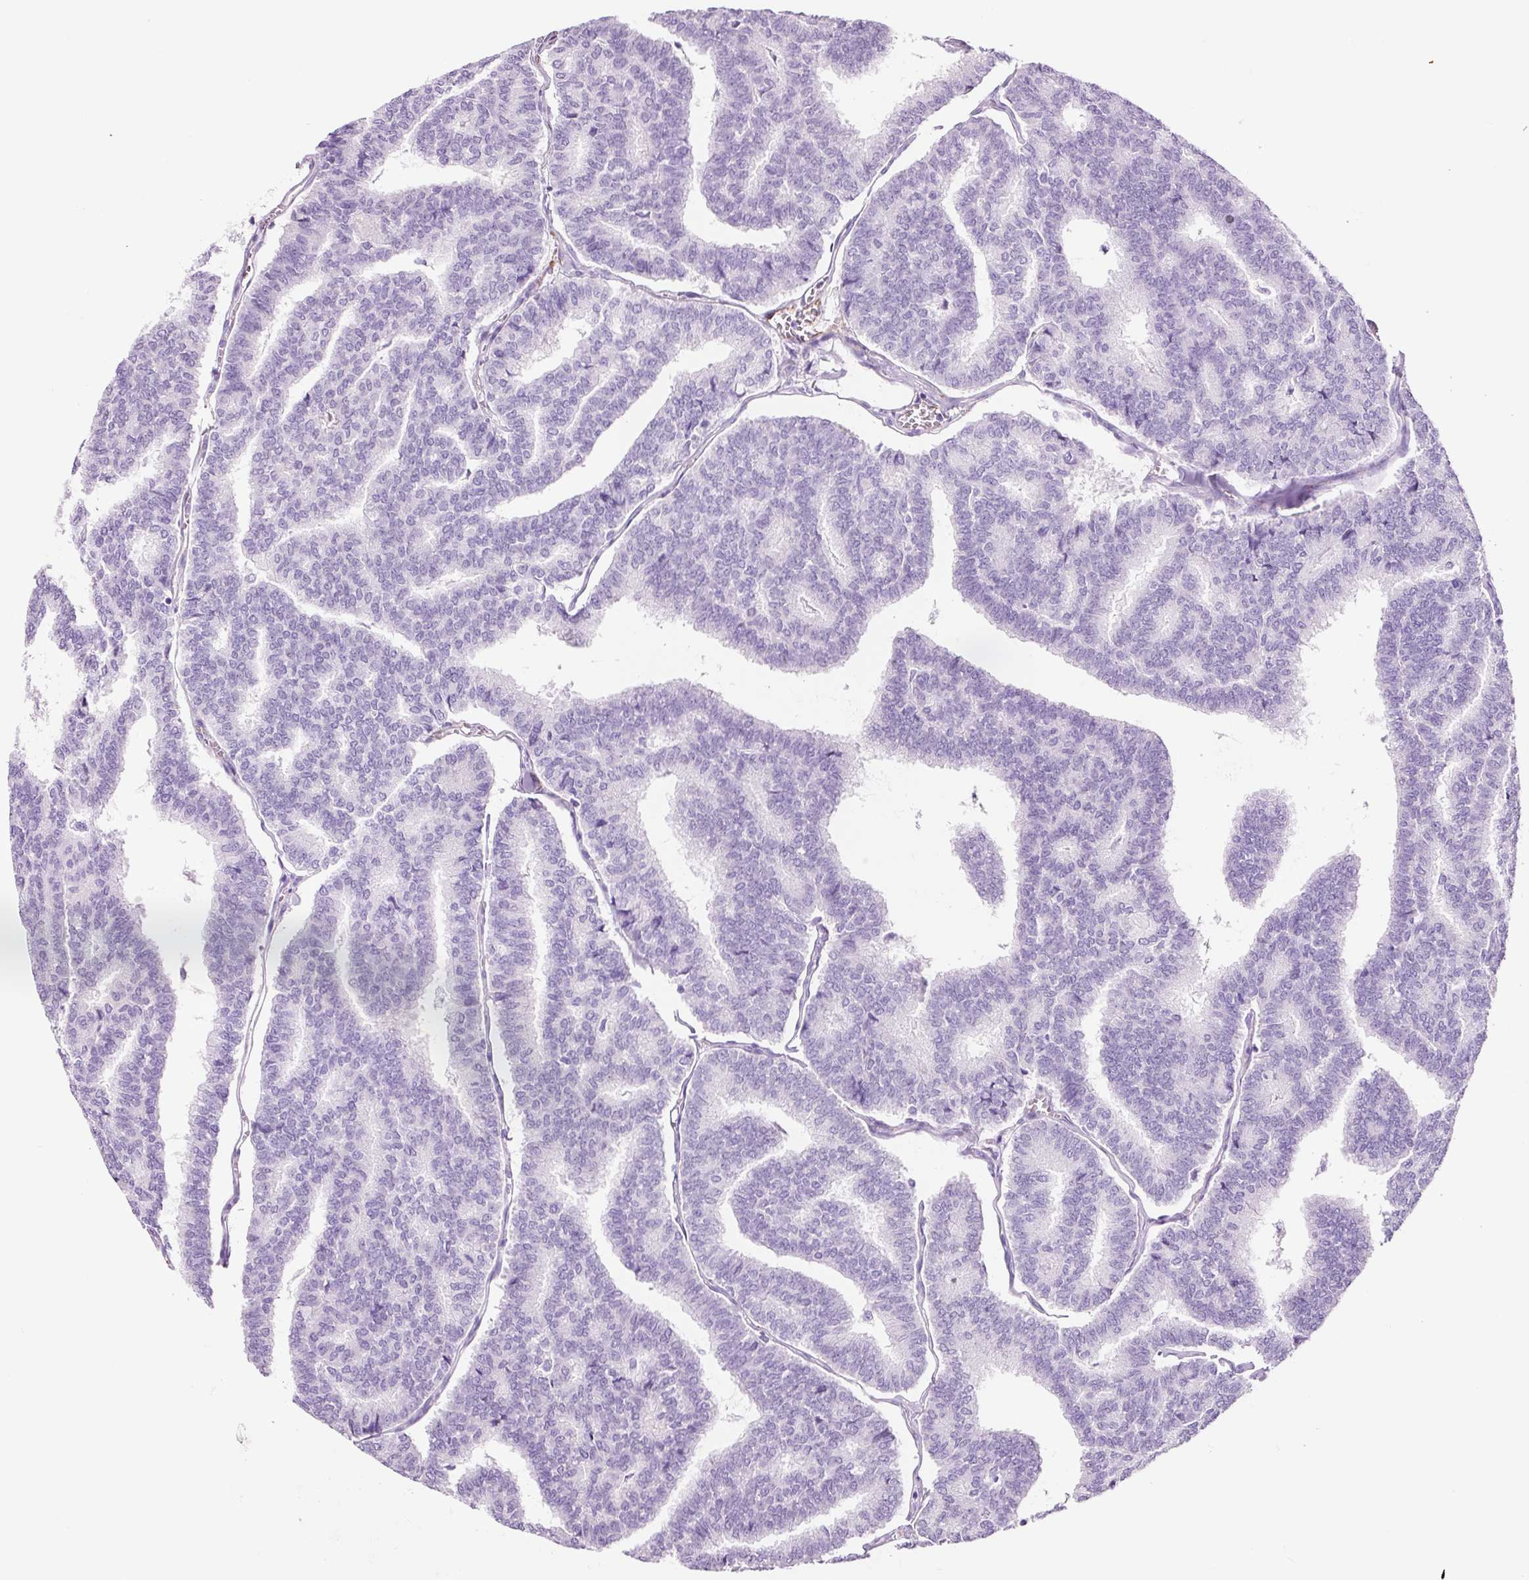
{"staining": {"intensity": "negative", "quantity": "none", "location": "none"}, "tissue": "thyroid cancer", "cell_type": "Tumor cells", "image_type": "cancer", "snomed": [{"axis": "morphology", "description": "Papillary adenocarcinoma, NOS"}, {"axis": "topography", "description": "Thyroid gland"}], "caption": "The IHC histopathology image has no significant positivity in tumor cells of thyroid cancer (papillary adenocarcinoma) tissue. (DAB IHC with hematoxylin counter stain).", "gene": "ADSS1", "patient": {"sex": "female", "age": 35}}